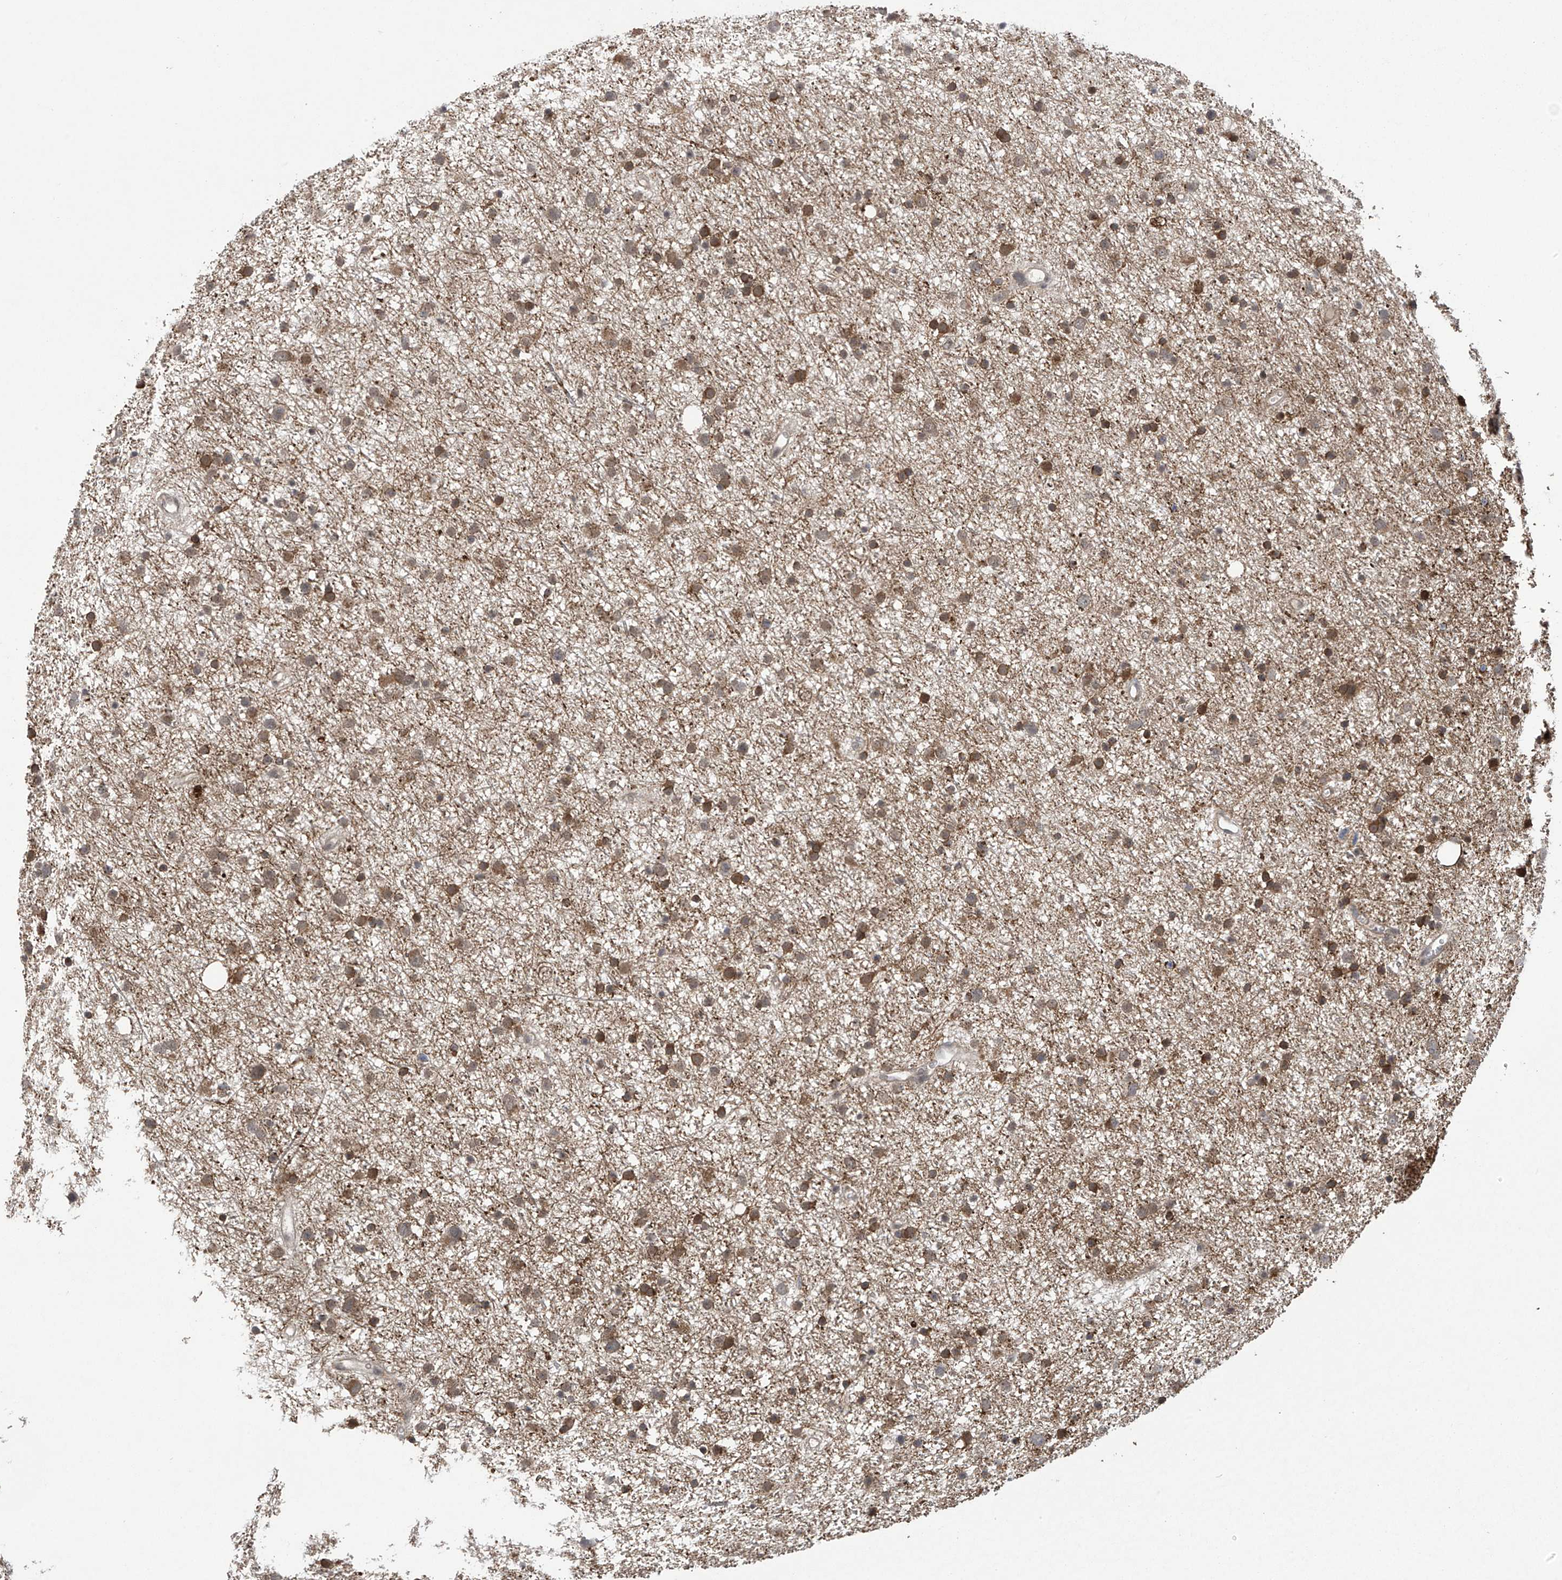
{"staining": {"intensity": "moderate", "quantity": ">75%", "location": "cytoplasmic/membranous"}, "tissue": "glioma", "cell_type": "Tumor cells", "image_type": "cancer", "snomed": [{"axis": "morphology", "description": "Glioma, malignant, Low grade"}, {"axis": "topography", "description": "Cerebral cortex"}], "caption": "Glioma stained with a brown dye demonstrates moderate cytoplasmic/membranous positive expression in approximately >75% of tumor cells.", "gene": "ABHD13", "patient": {"sex": "female", "age": 39}}